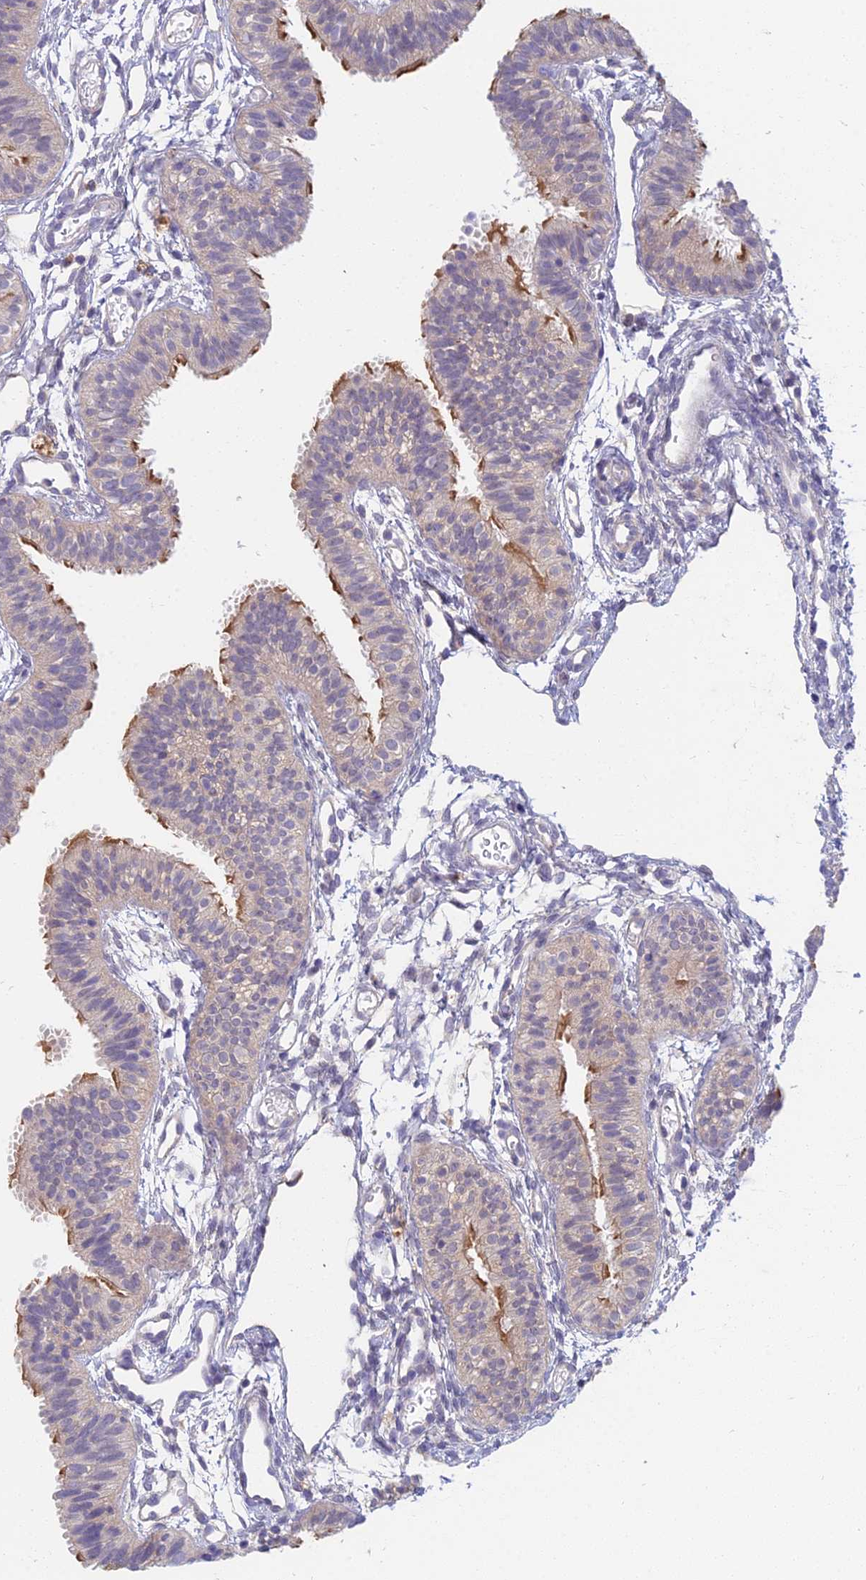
{"staining": {"intensity": "strong", "quantity": "<25%", "location": "cytoplasmic/membranous"}, "tissue": "fallopian tube", "cell_type": "Glandular cells", "image_type": "normal", "snomed": [{"axis": "morphology", "description": "Normal tissue, NOS"}, {"axis": "topography", "description": "Fallopian tube"}], "caption": "This photomicrograph displays IHC staining of normal human fallopian tube, with medium strong cytoplasmic/membranous staining in about <25% of glandular cells.", "gene": "METTL26", "patient": {"sex": "female", "age": 35}}